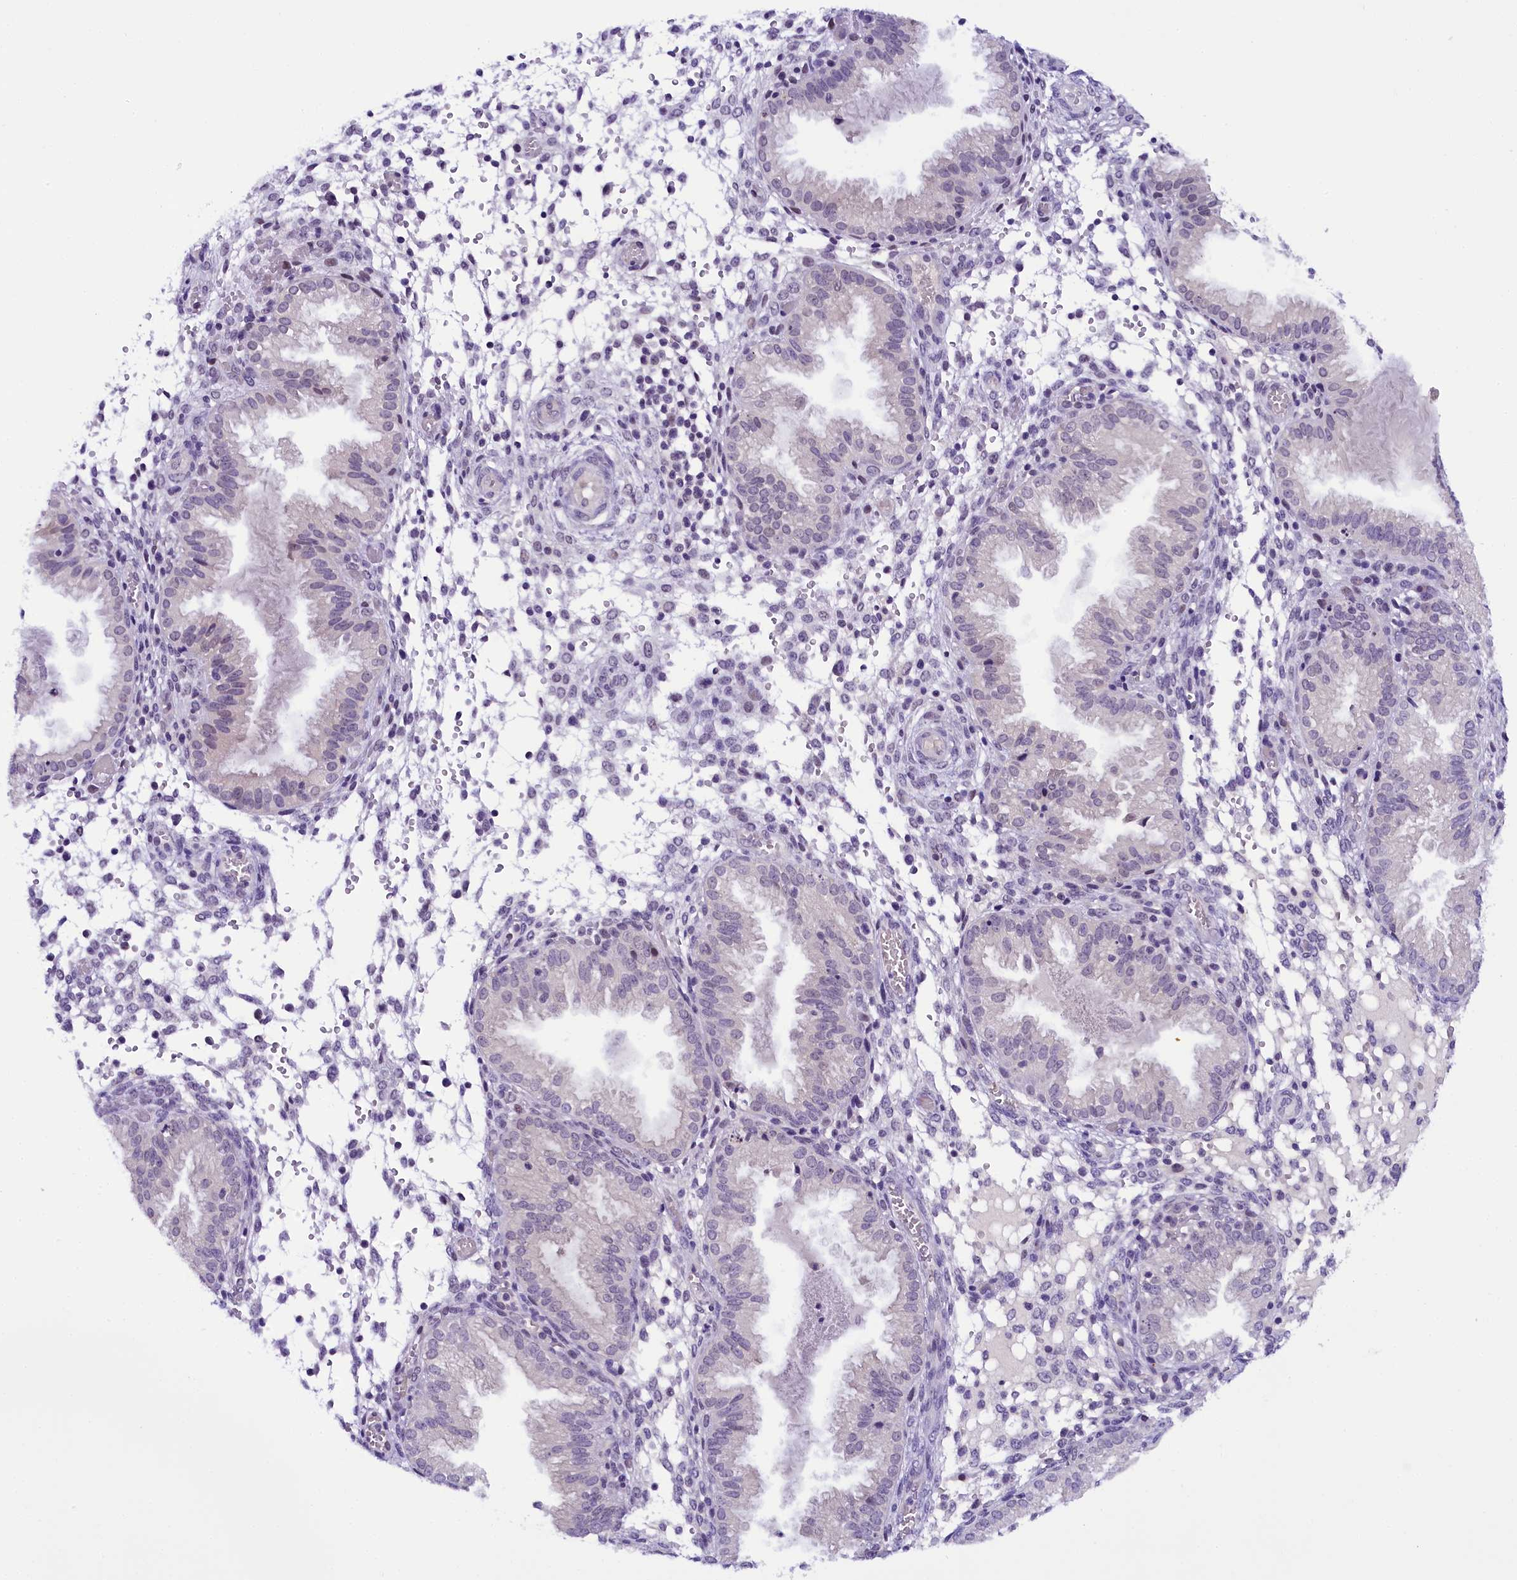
{"staining": {"intensity": "negative", "quantity": "none", "location": "none"}, "tissue": "endometrium", "cell_type": "Cells in endometrial stroma", "image_type": "normal", "snomed": [{"axis": "morphology", "description": "Normal tissue, NOS"}, {"axis": "topography", "description": "Endometrium"}], "caption": "A high-resolution photomicrograph shows IHC staining of unremarkable endometrium, which demonstrates no significant expression in cells in endometrial stroma. (Stains: DAB immunohistochemistry with hematoxylin counter stain, Microscopy: brightfield microscopy at high magnification).", "gene": "IQCN", "patient": {"sex": "female", "age": 33}}